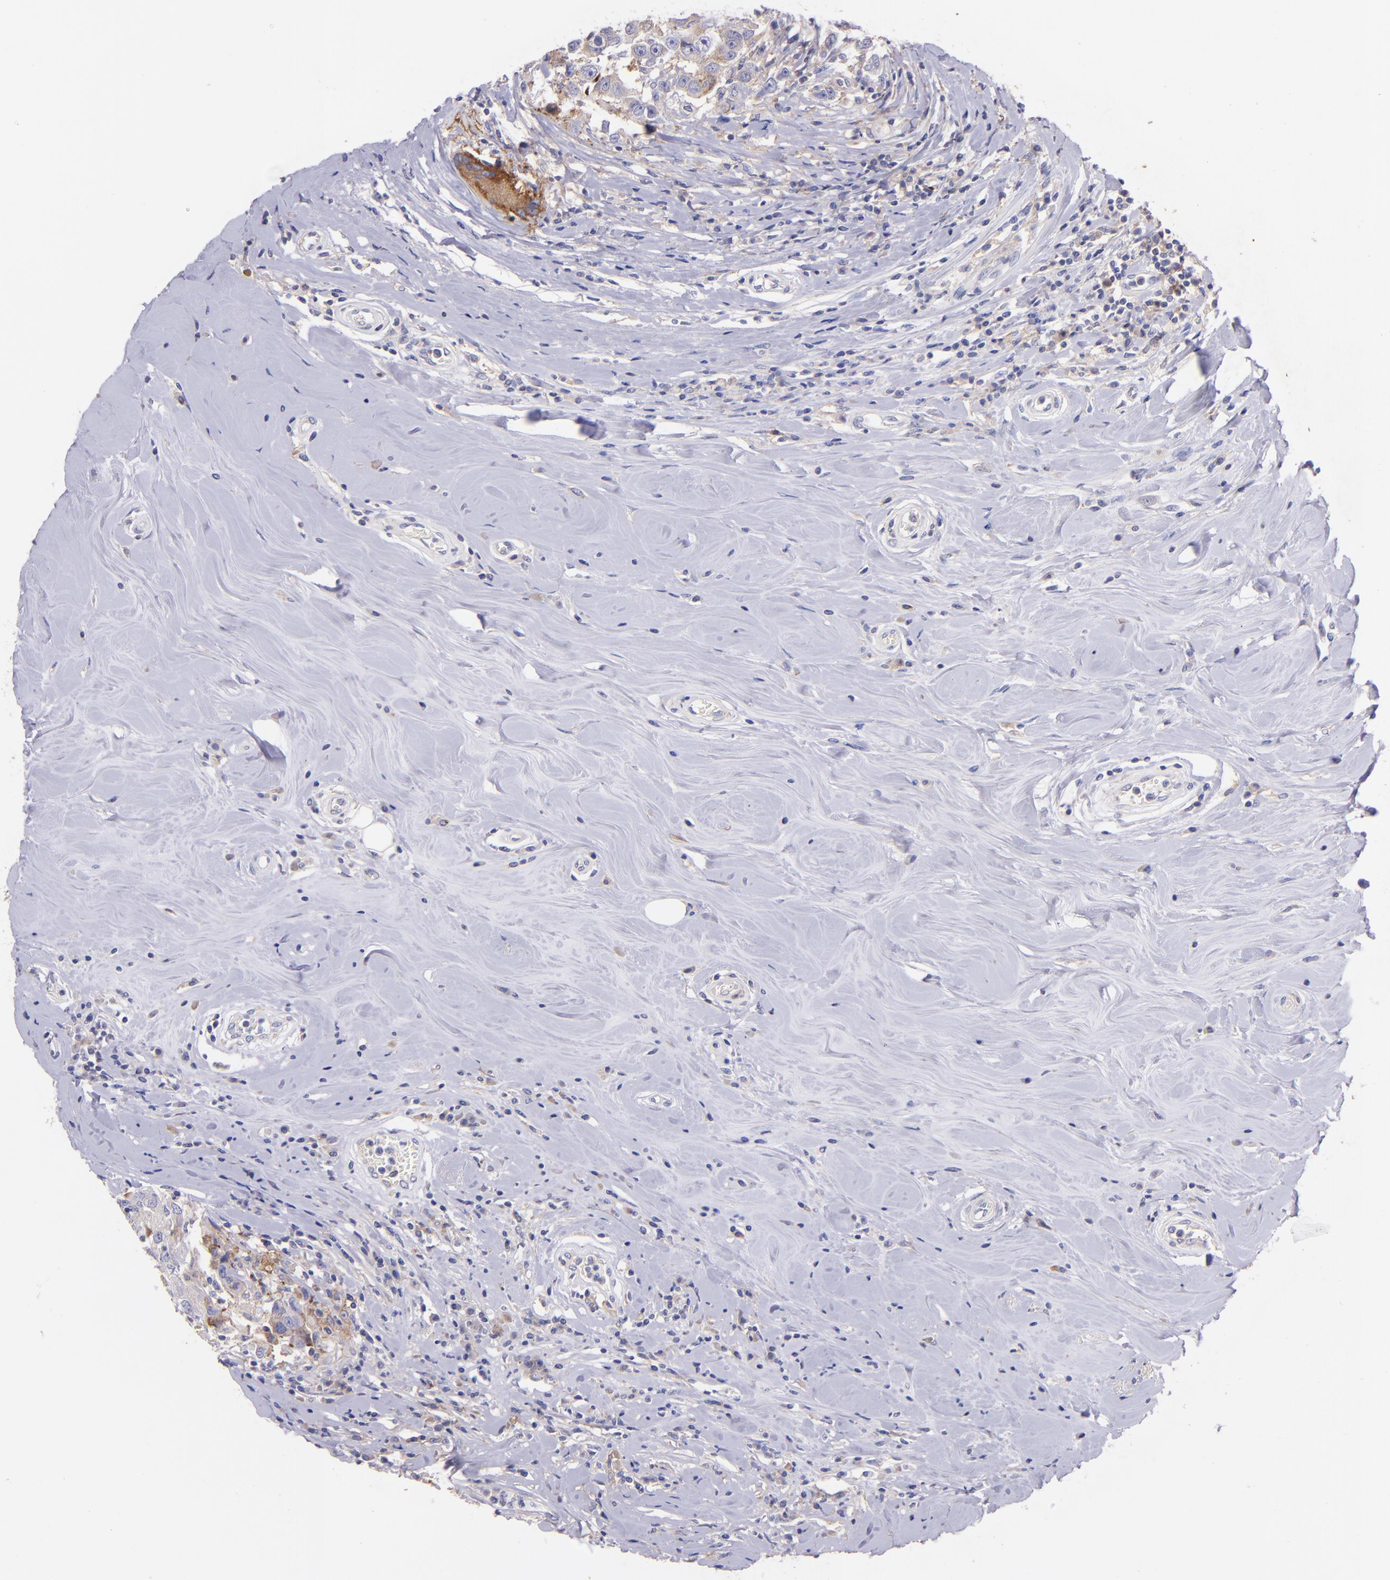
{"staining": {"intensity": "weak", "quantity": "<25%", "location": "cytoplasmic/membranous"}, "tissue": "breast cancer", "cell_type": "Tumor cells", "image_type": "cancer", "snomed": [{"axis": "morphology", "description": "Duct carcinoma"}, {"axis": "topography", "description": "Breast"}], "caption": "This image is of invasive ductal carcinoma (breast) stained with immunohistochemistry to label a protein in brown with the nuclei are counter-stained blue. There is no expression in tumor cells.", "gene": "RET", "patient": {"sex": "female", "age": 27}}